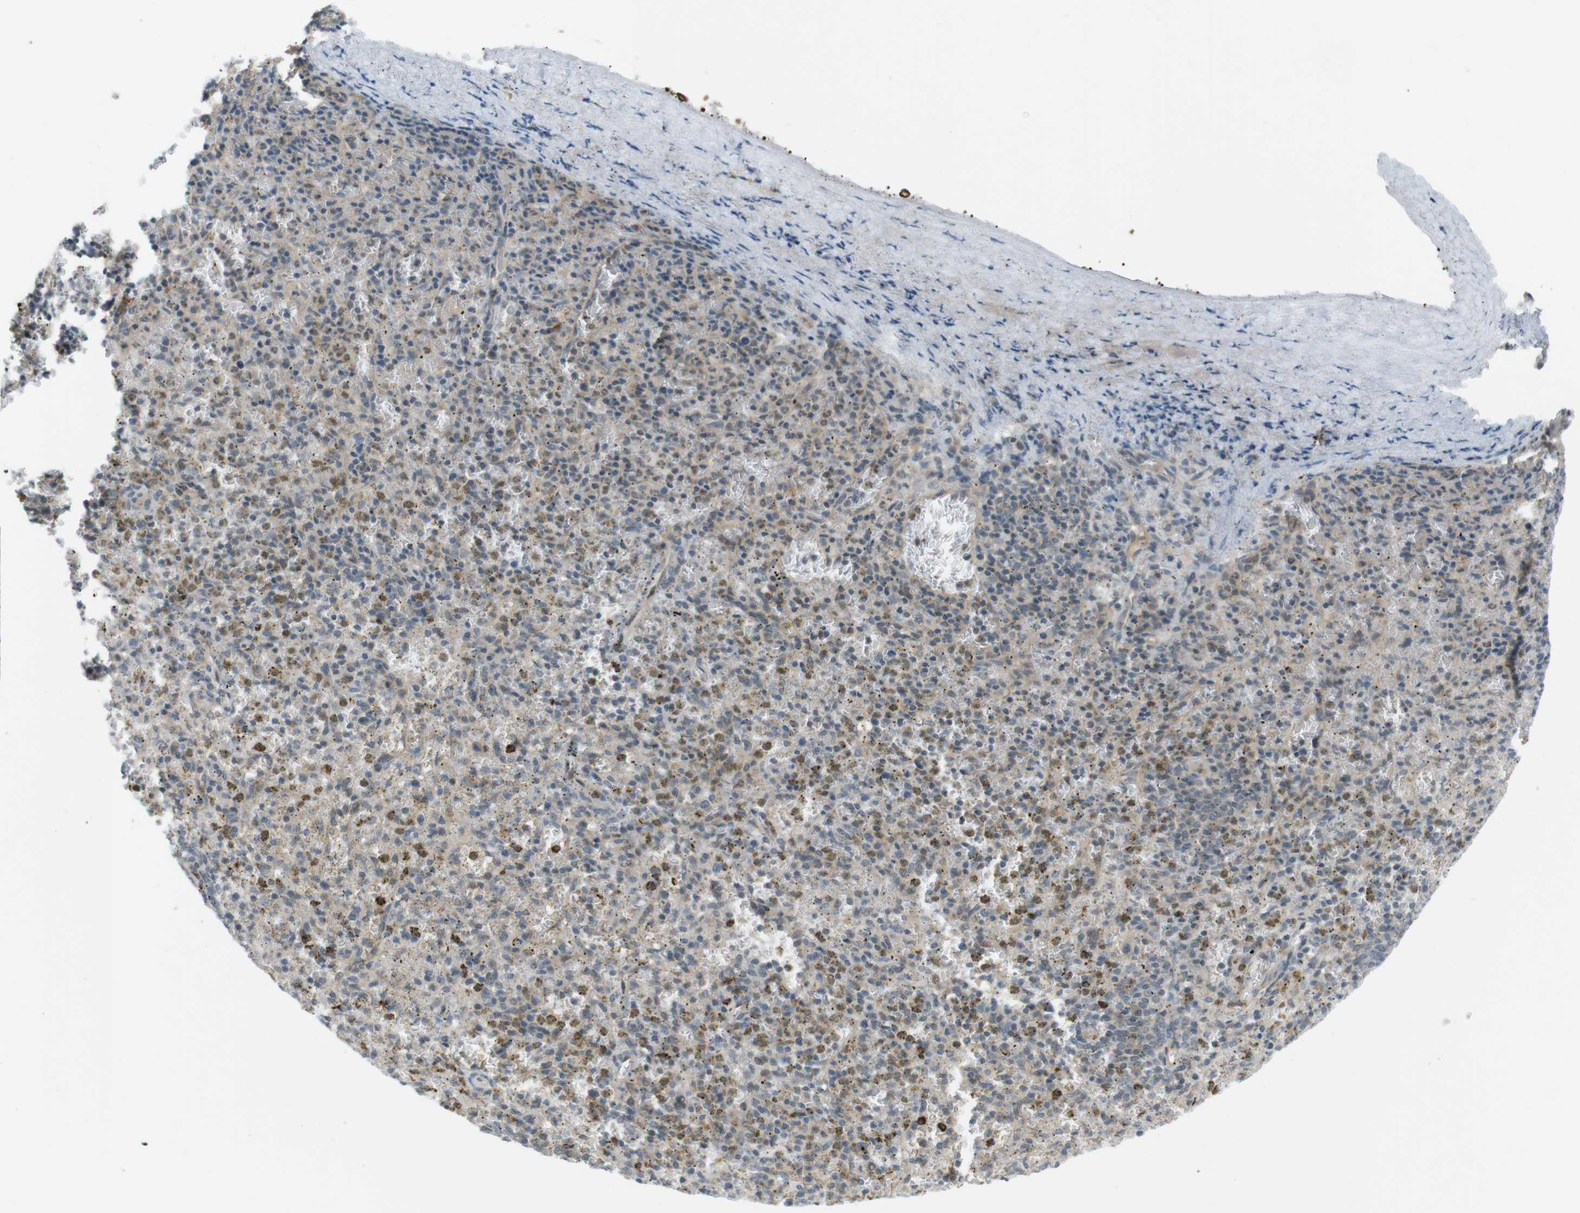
{"staining": {"intensity": "weak", "quantity": "25%-75%", "location": "cytoplasmic/membranous"}, "tissue": "spleen", "cell_type": "Cells in red pulp", "image_type": "normal", "snomed": [{"axis": "morphology", "description": "Normal tissue, NOS"}, {"axis": "topography", "description": "Spleen"}], "caption": "Immunohistochemical staining of normal human spleen reveals low levels of weak cytoplasmic/membranous positivity in about 25%-75% of cells in red pulp. The protein of interest is shown in brown color, while the nuclei are stained blue.", "gene": "ZDHHC20", "patient": {"sex": "male", "age": 72}}